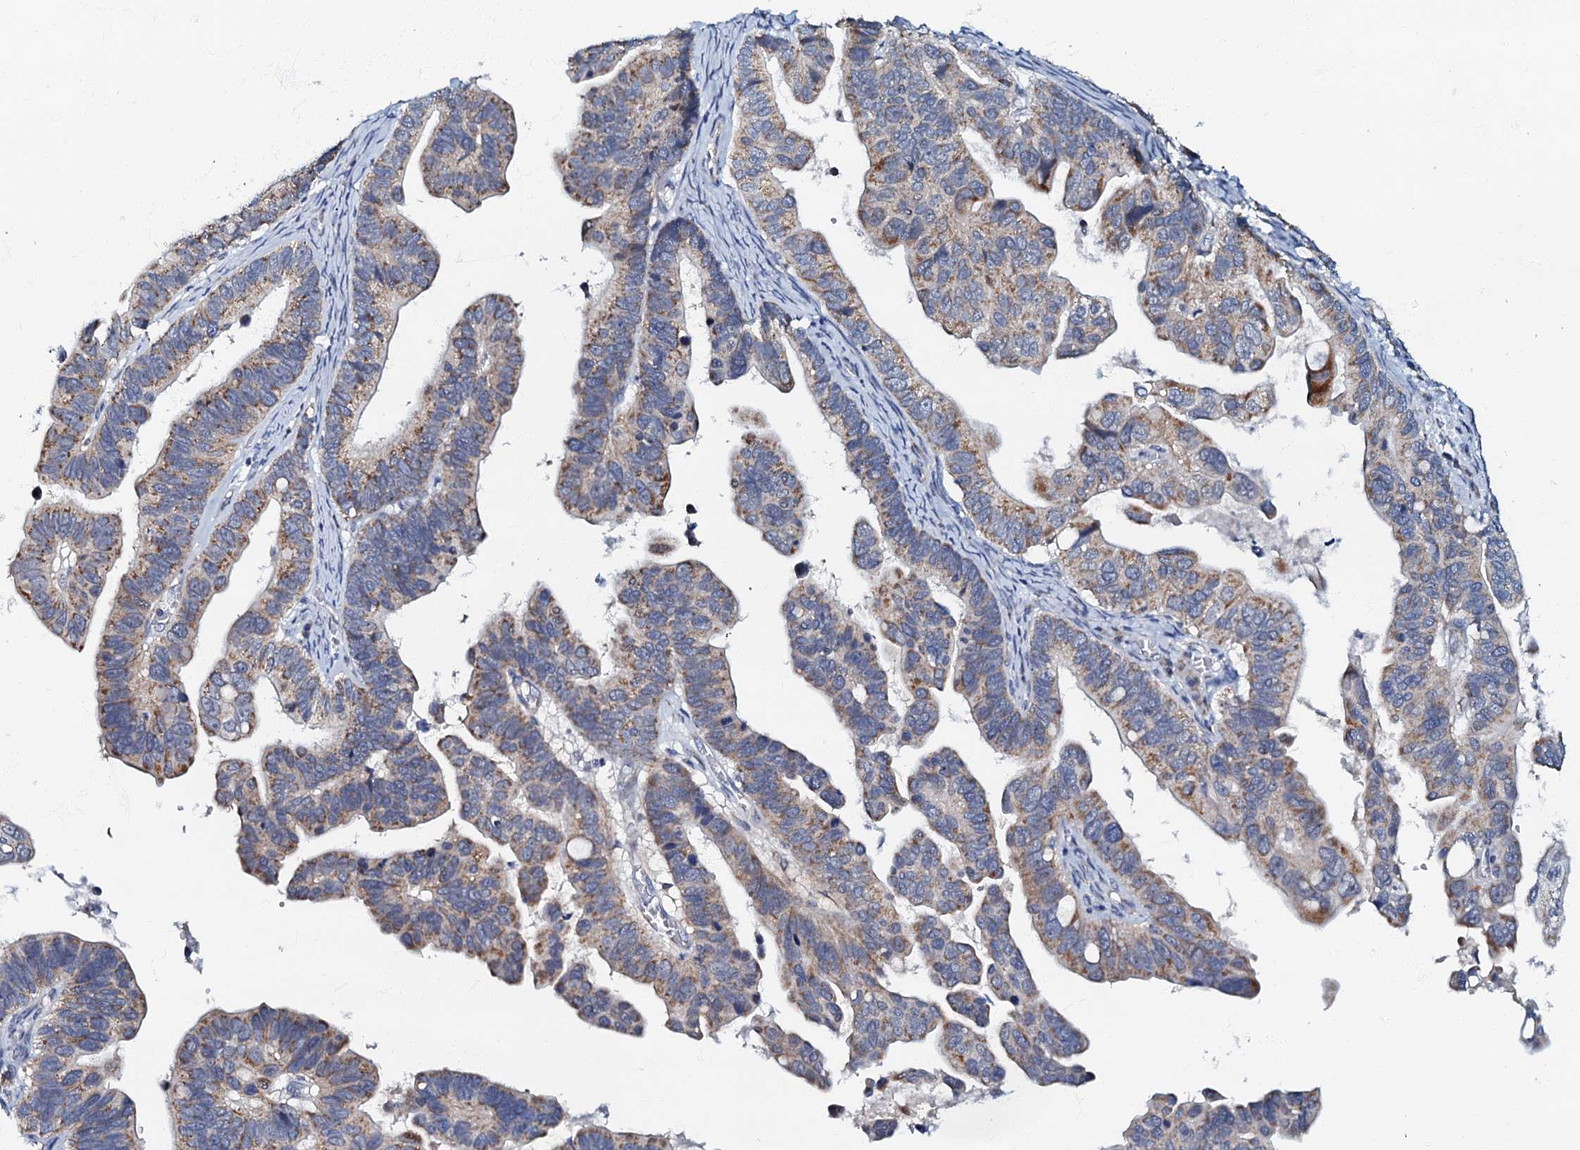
{"staining": {"intensity": "moderate", "quantity": ">75%", "location": "cytoplasmic/membranous"}, "tissue": "ovarian cancer", "cell_type": "Tumor cells", "image_type": "cancer", "snomed": [{"axis": "morphology", "description": "Cystadenocarcinoma, serous, NOS"}, {"axis": "topography", "description": "Ovary"}], "caption": "This is a micrograph of immunohistochemistry (IHC) staining of ovarian cancer (serous cystadenocarcinoma), which shows moderate staining in the cytoplasmic/membranous of tumor cells.", "gene": "MRPL51", "patient": {"sex": "female", "age": 56}}